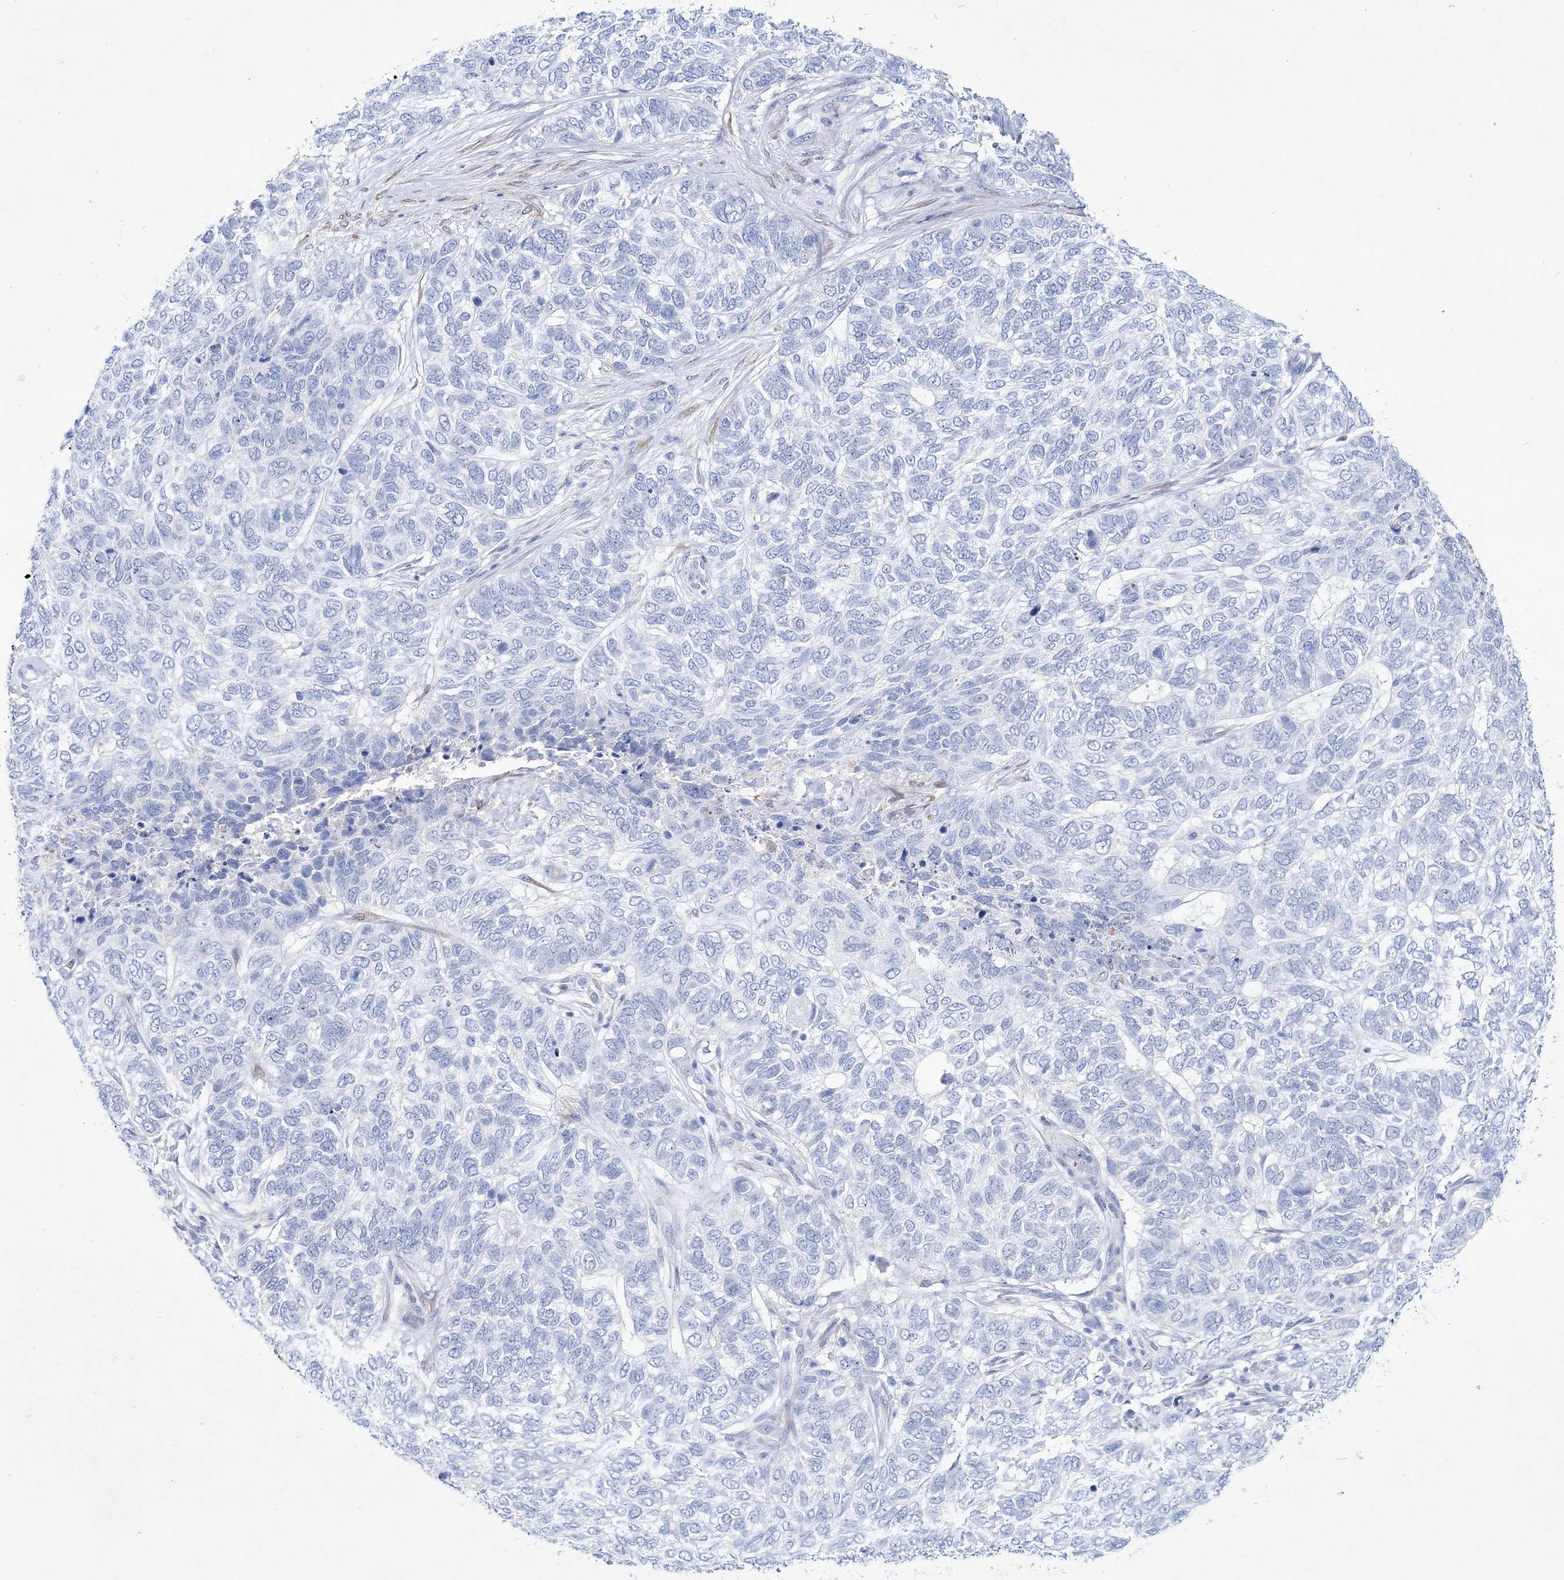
{"staining": {"intensity": "negative", "quantity": "none", "location": "none"}, "tissue": "skin cancer", "cell_type": "Tumor cells", "image_type": "cancer", "snomed": [{"axis": "morphology", "description": "Basal cell carcinoma"}, {"axis": "topography", "description": "Skin"}], "caption": "Photomicrograph shows no protein positivity in tumor cells of skin cancer tissue.", "gene": "SPINK7", "patient": {"sex": "female", "age": 65}}